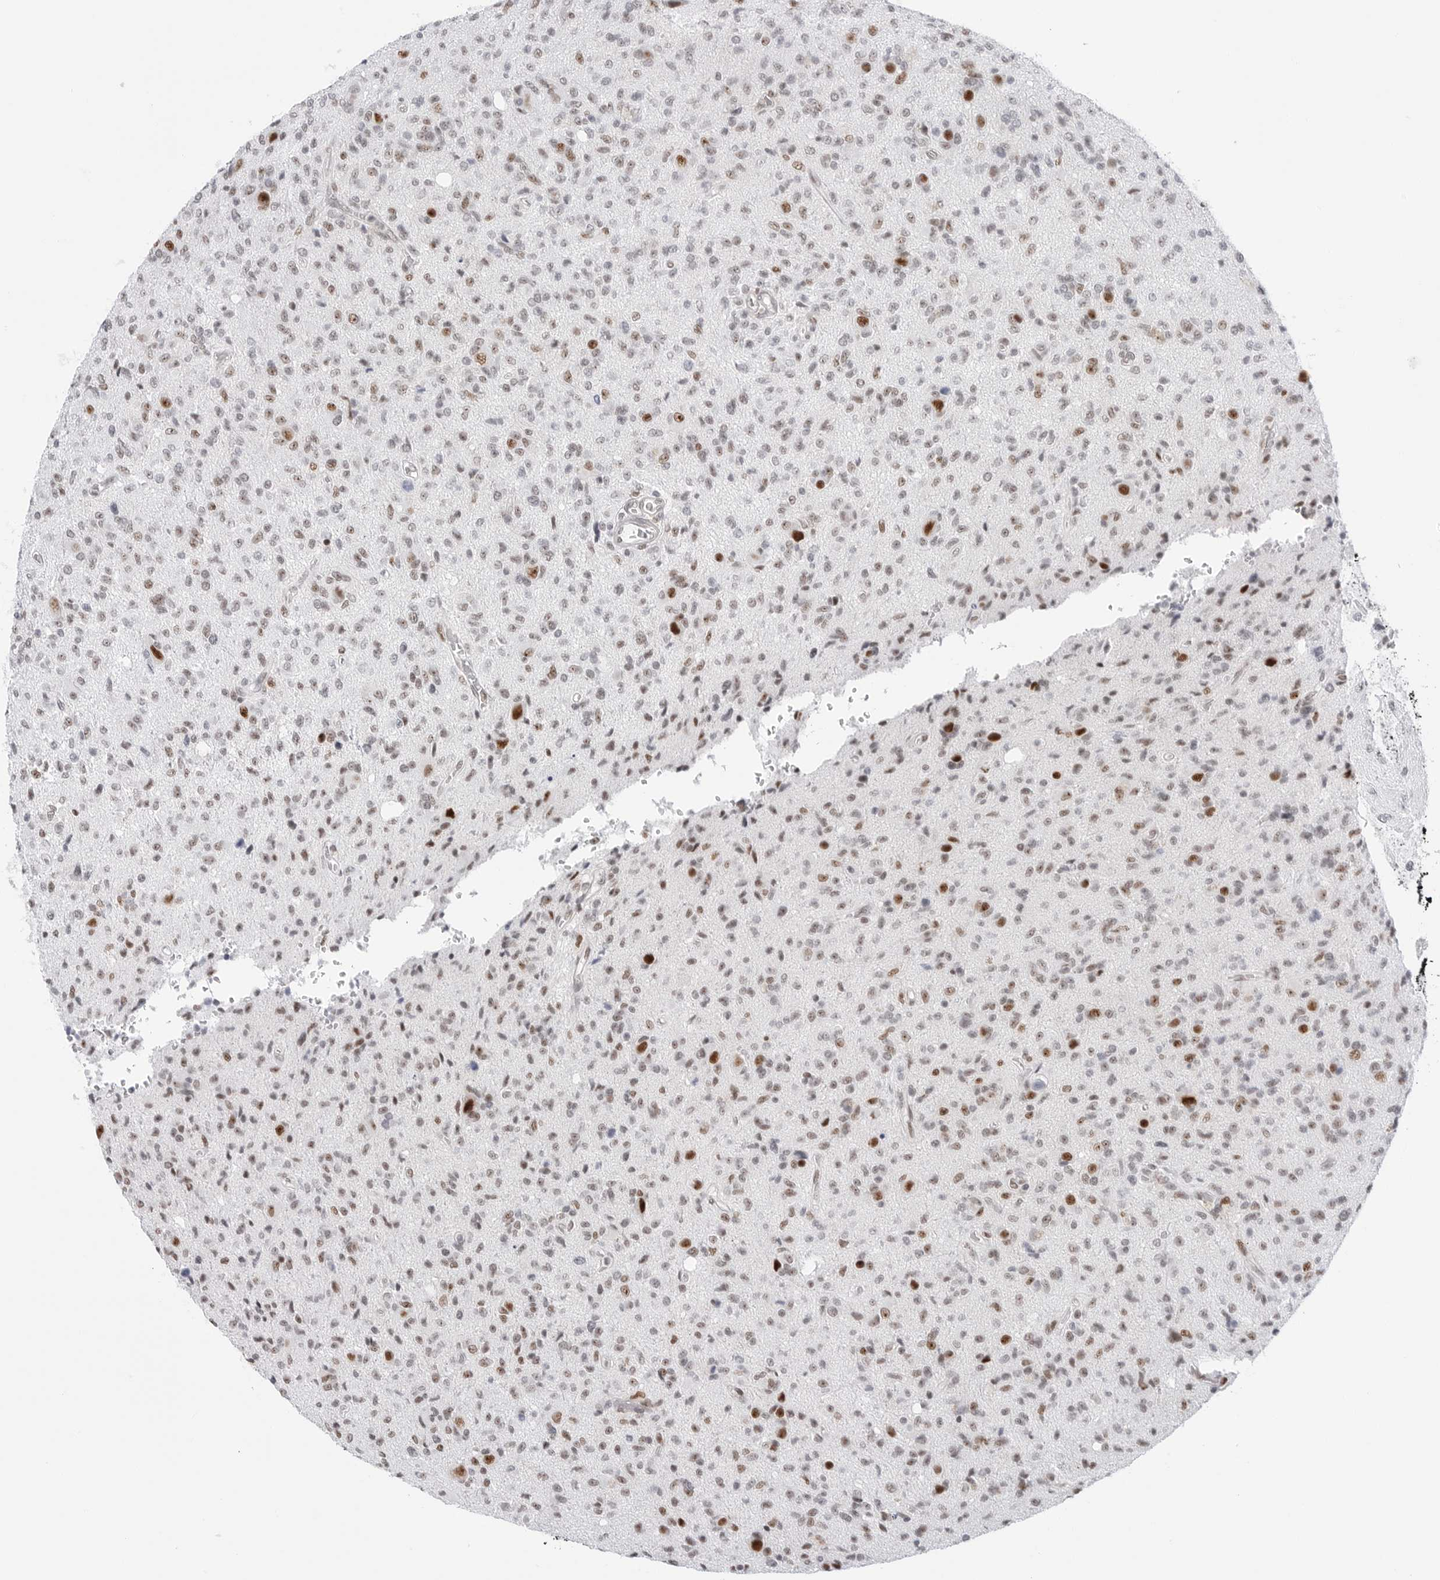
{"staining": {"intensity": "strong", "quantity": "<25%", "location": "nuclear"}, "tissue": "glioma", "cell_type": "Tumor cells", "image_type": "cancer", "snomed": [{"axis": "morphology", "description": "Glioma, malignant, High grade"}, {"axis": "topography", "description": "Brain"}], "caption": "DAB (3,3'-diaminobenzidine) immunohistochemical staining of human malignant glioma (high-grade) reveals strong nuclear protein staining in approximately <25% of tumor cells. Immunohistochemistry stains the protein in brown and the nuclei are stained blue.", "gene": "C1orf162", "patient": {"sex": "female", "age": 57}}